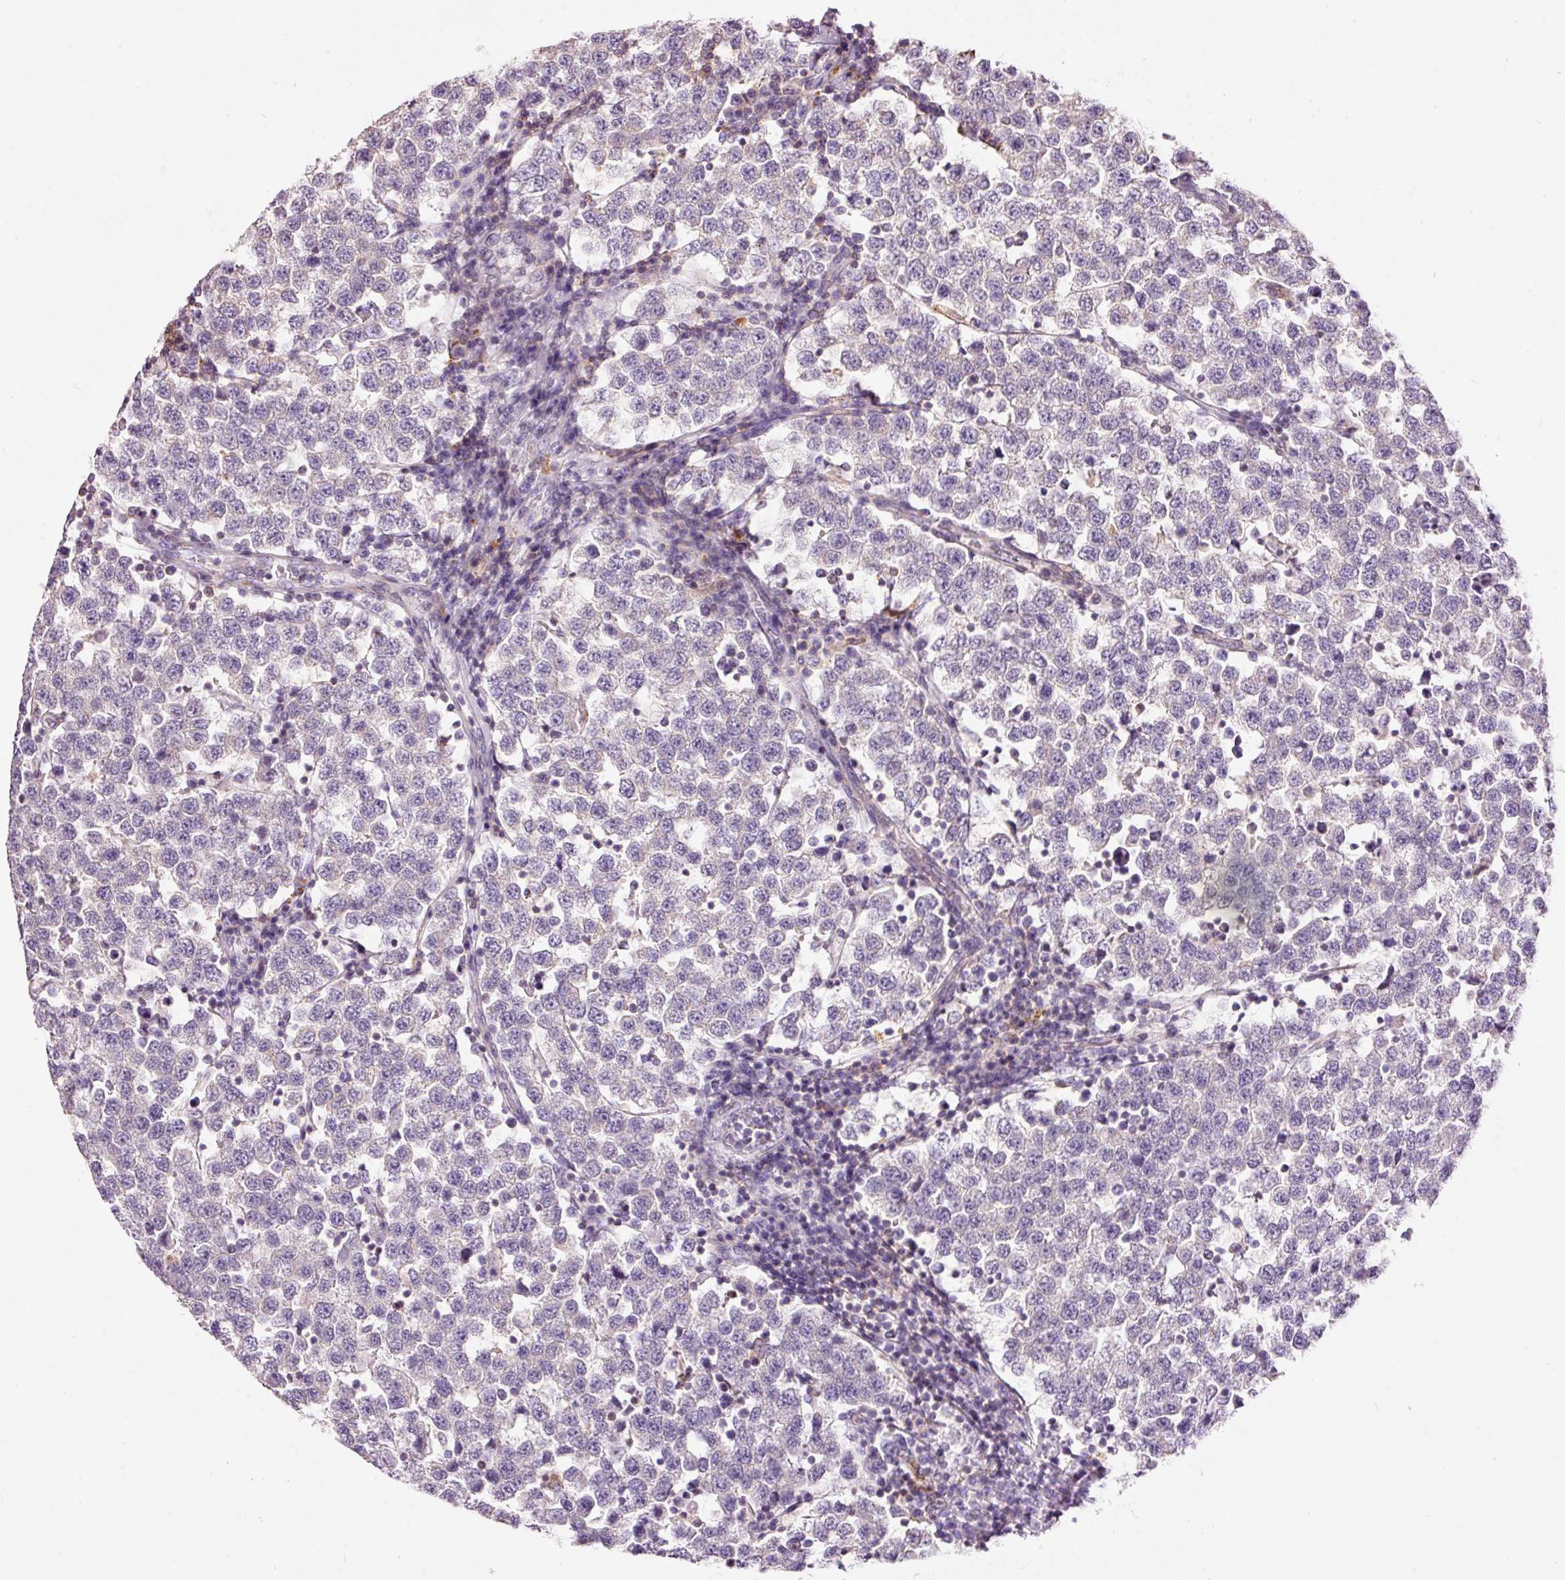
{"staining": {"intensity": "negative", "quantity": "none", "location": "none"}, "tissue": "testis cancer", "cell_type": "Tumor cells", "image_type": "cancer", "snomed": [{"axis": "morphology", "description": "Seminoma, NOS"}, {"axis": "topography", "description": "Testis"}], "caption": "Tumor cells show no significant protein expression in testis cancer. (Brightfield microscopy of DAB (3,3'-diaminobenzidine) immunohistochemistry at high magnification).", "gene": "DOK6", "patient": {"sex": "male", "age": 34}}